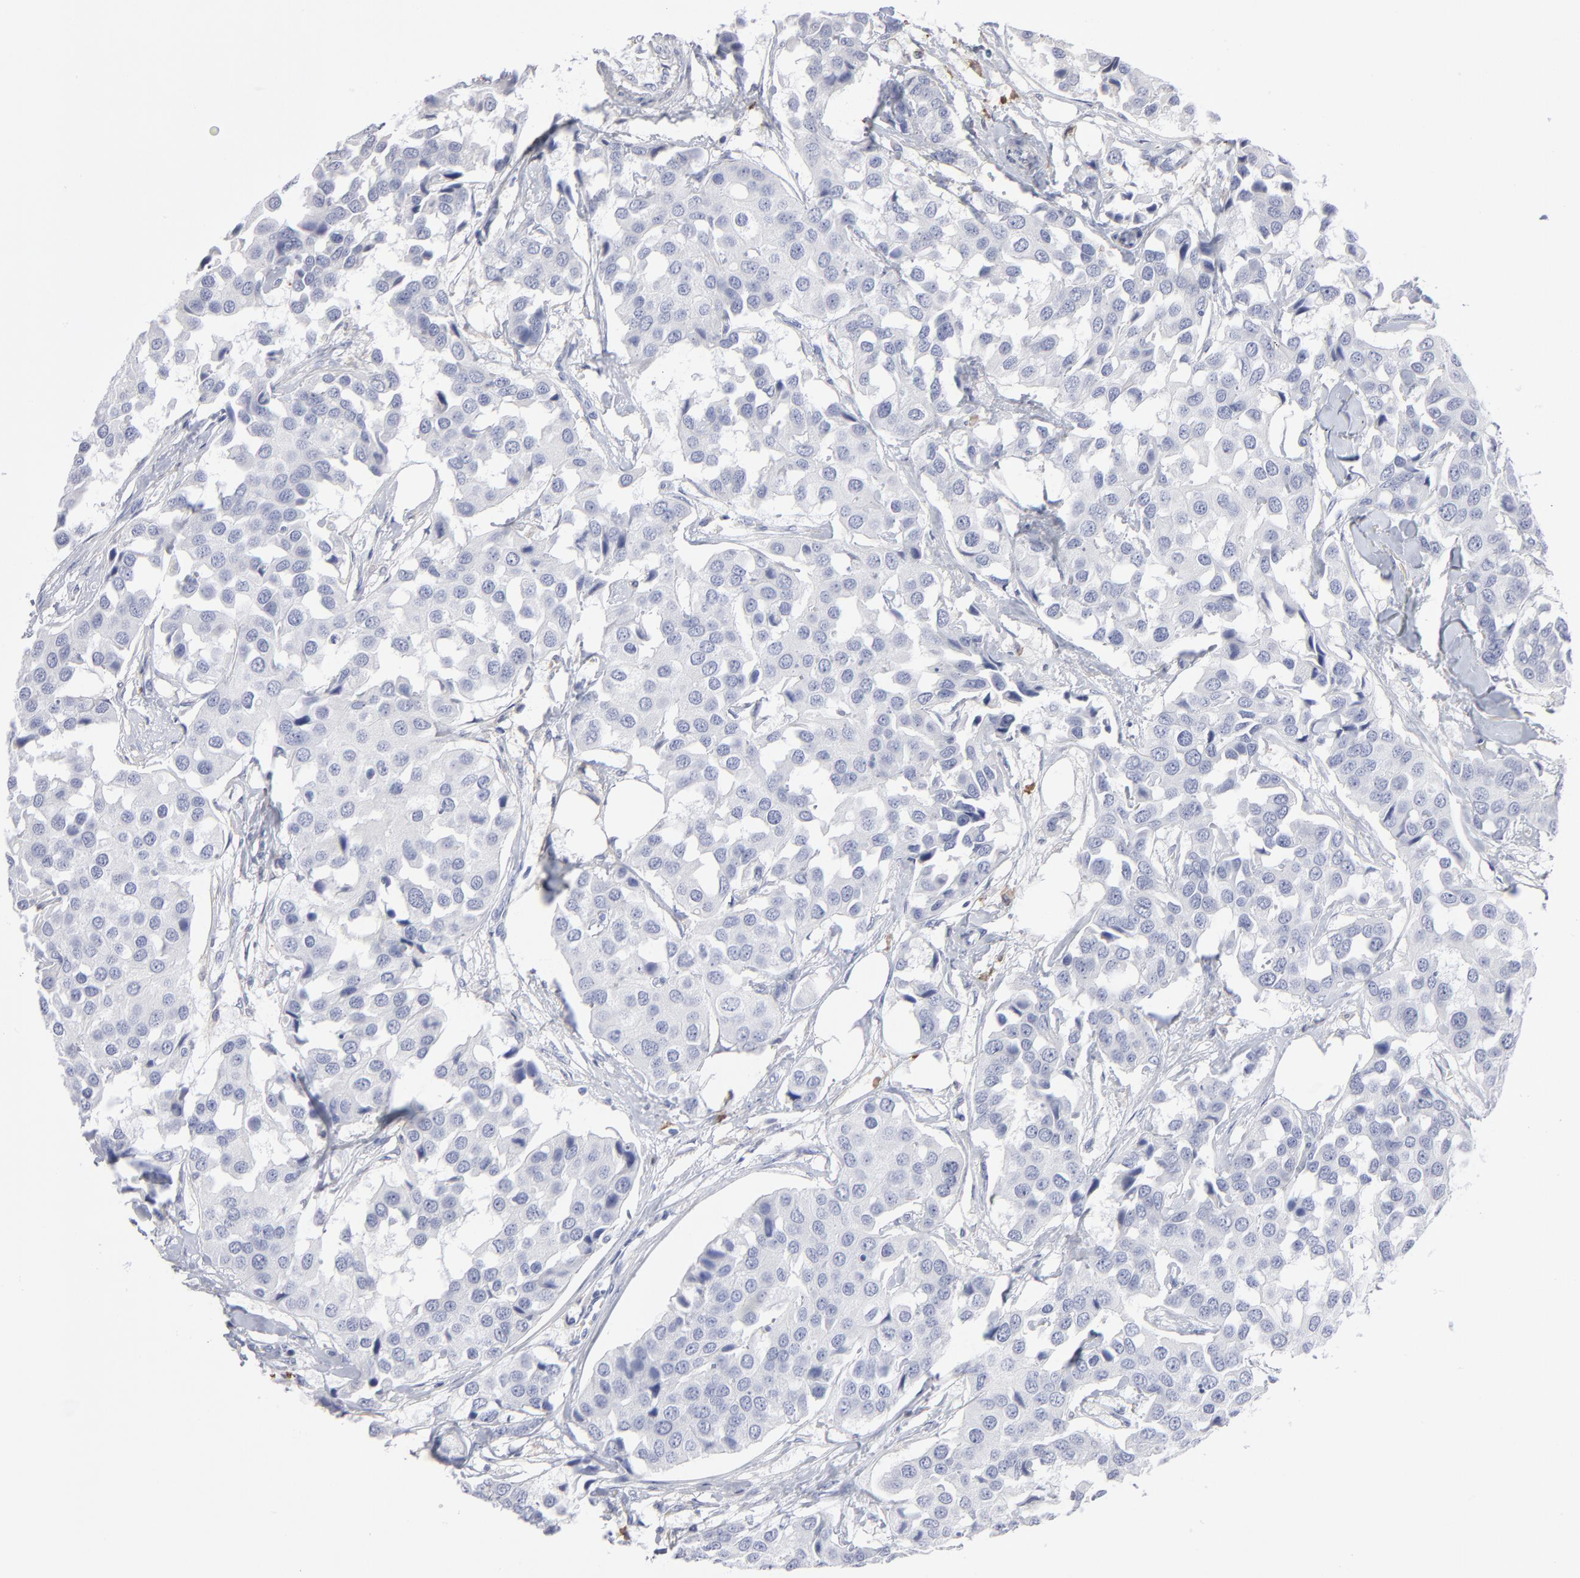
{"staining": {"intensity": "negative", "quantity": "none", "location": "none"}, "tissue": "breast cancer", "cell_type": "Tumor cells", "image_type": "cancer", "snomed": [{"axis": "morphology", "description": "Duct carcinoma"}, {"axis": "topography", "description": "Breast"}], "caption": "A histopathology image of human breast cancer is negative for staining in tumor cells.", "gene": "LAT2", "patient": {"sex": "female", "age": 80}}